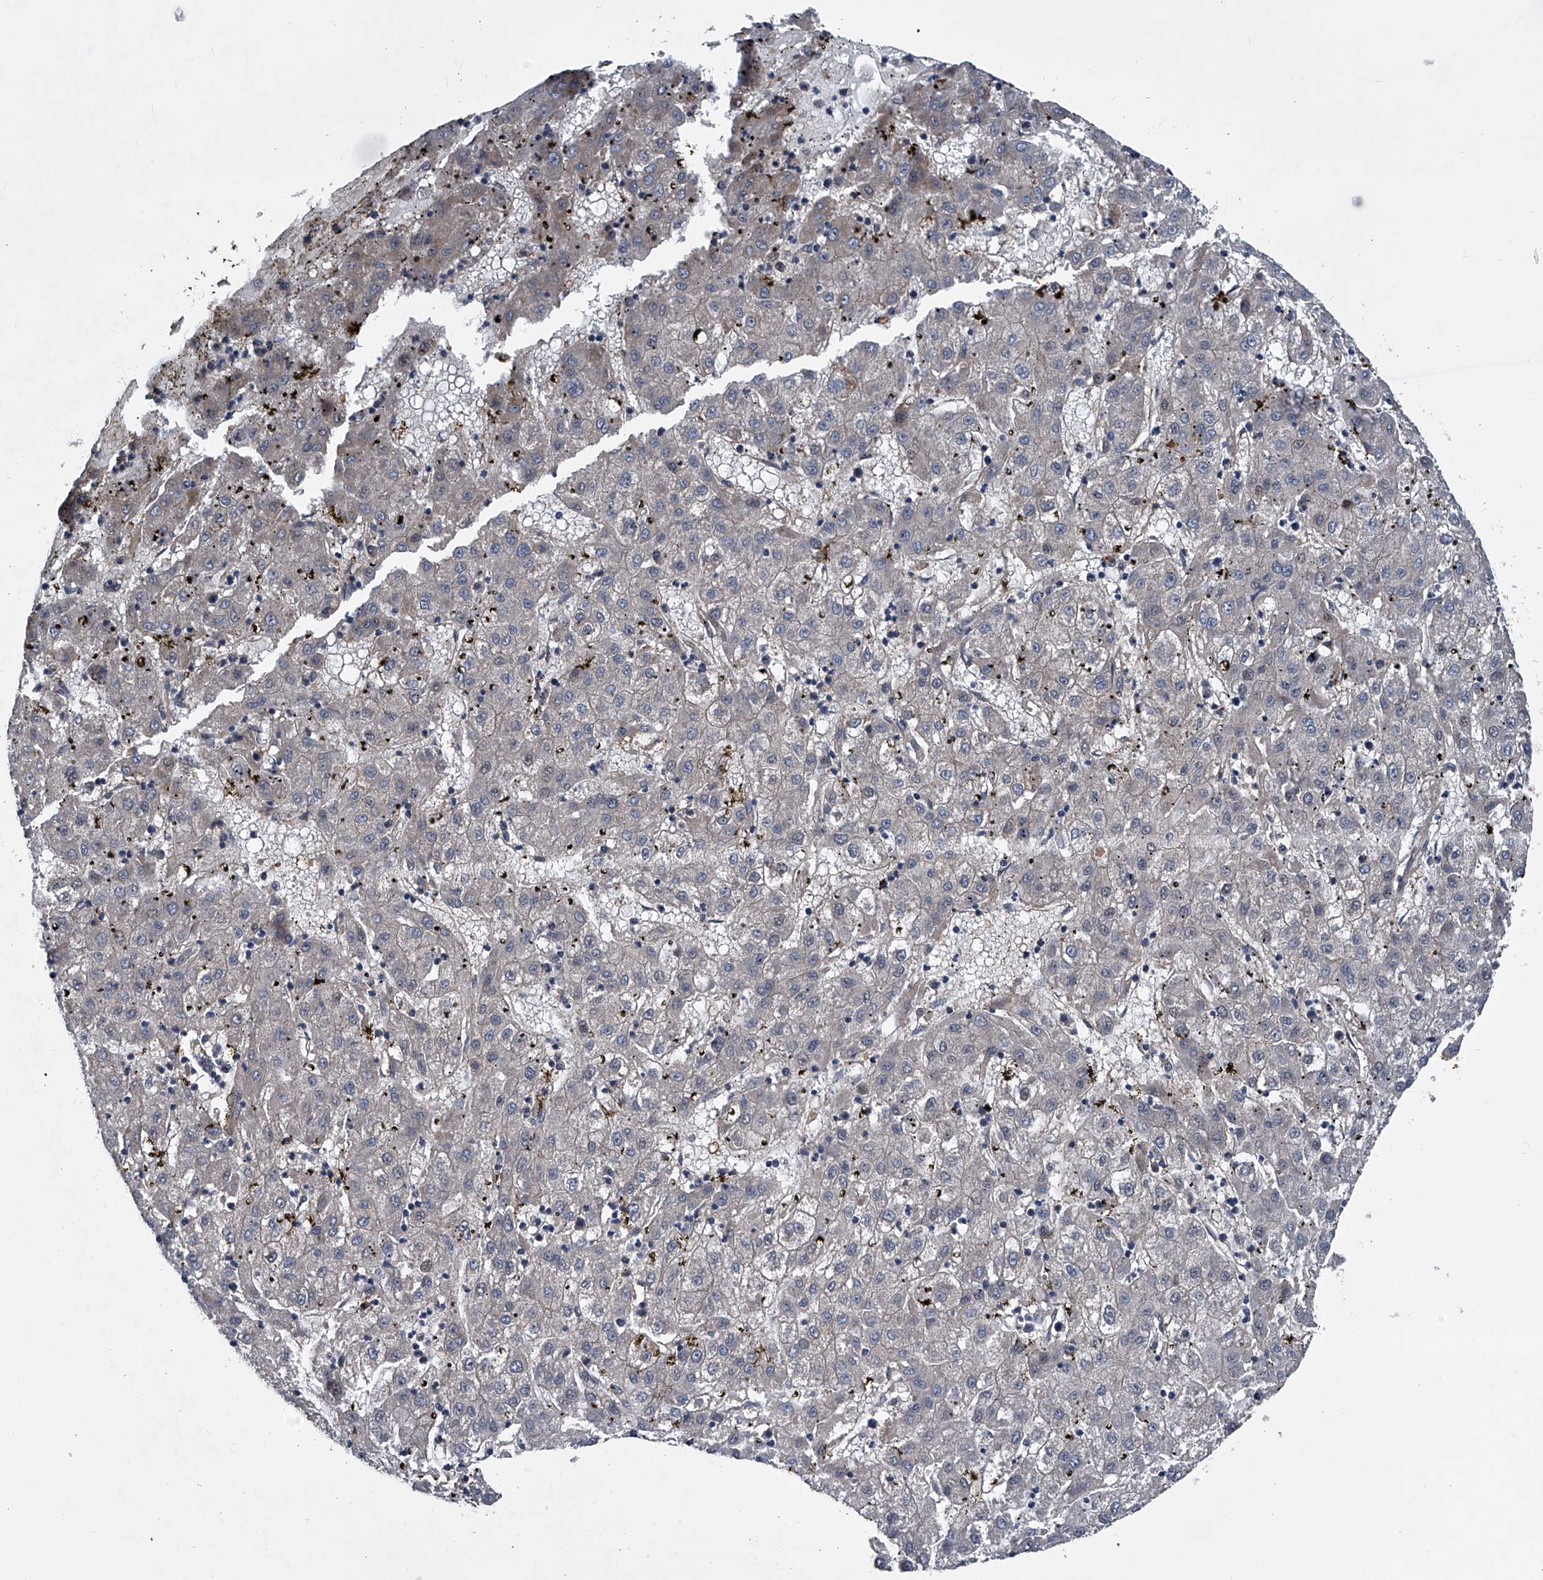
{"staining": {"intensity": "negative", "quantity": "none", "location": "none"}, "tissue": "liver cancer", "cell_type": "Tumor cells", "image_type": "cancer", "snomed": [{"axis": "morphology", "description": "Carcinoma, Hepatocellular, NOS"}, {"axis": "topography", "description": "Liver"}], "caption": "A histopathology image of human liver cancer is negative for staining in tumor cells.", "gene": "KIF13A", "patient": {"sex": "male", "age": 72}}